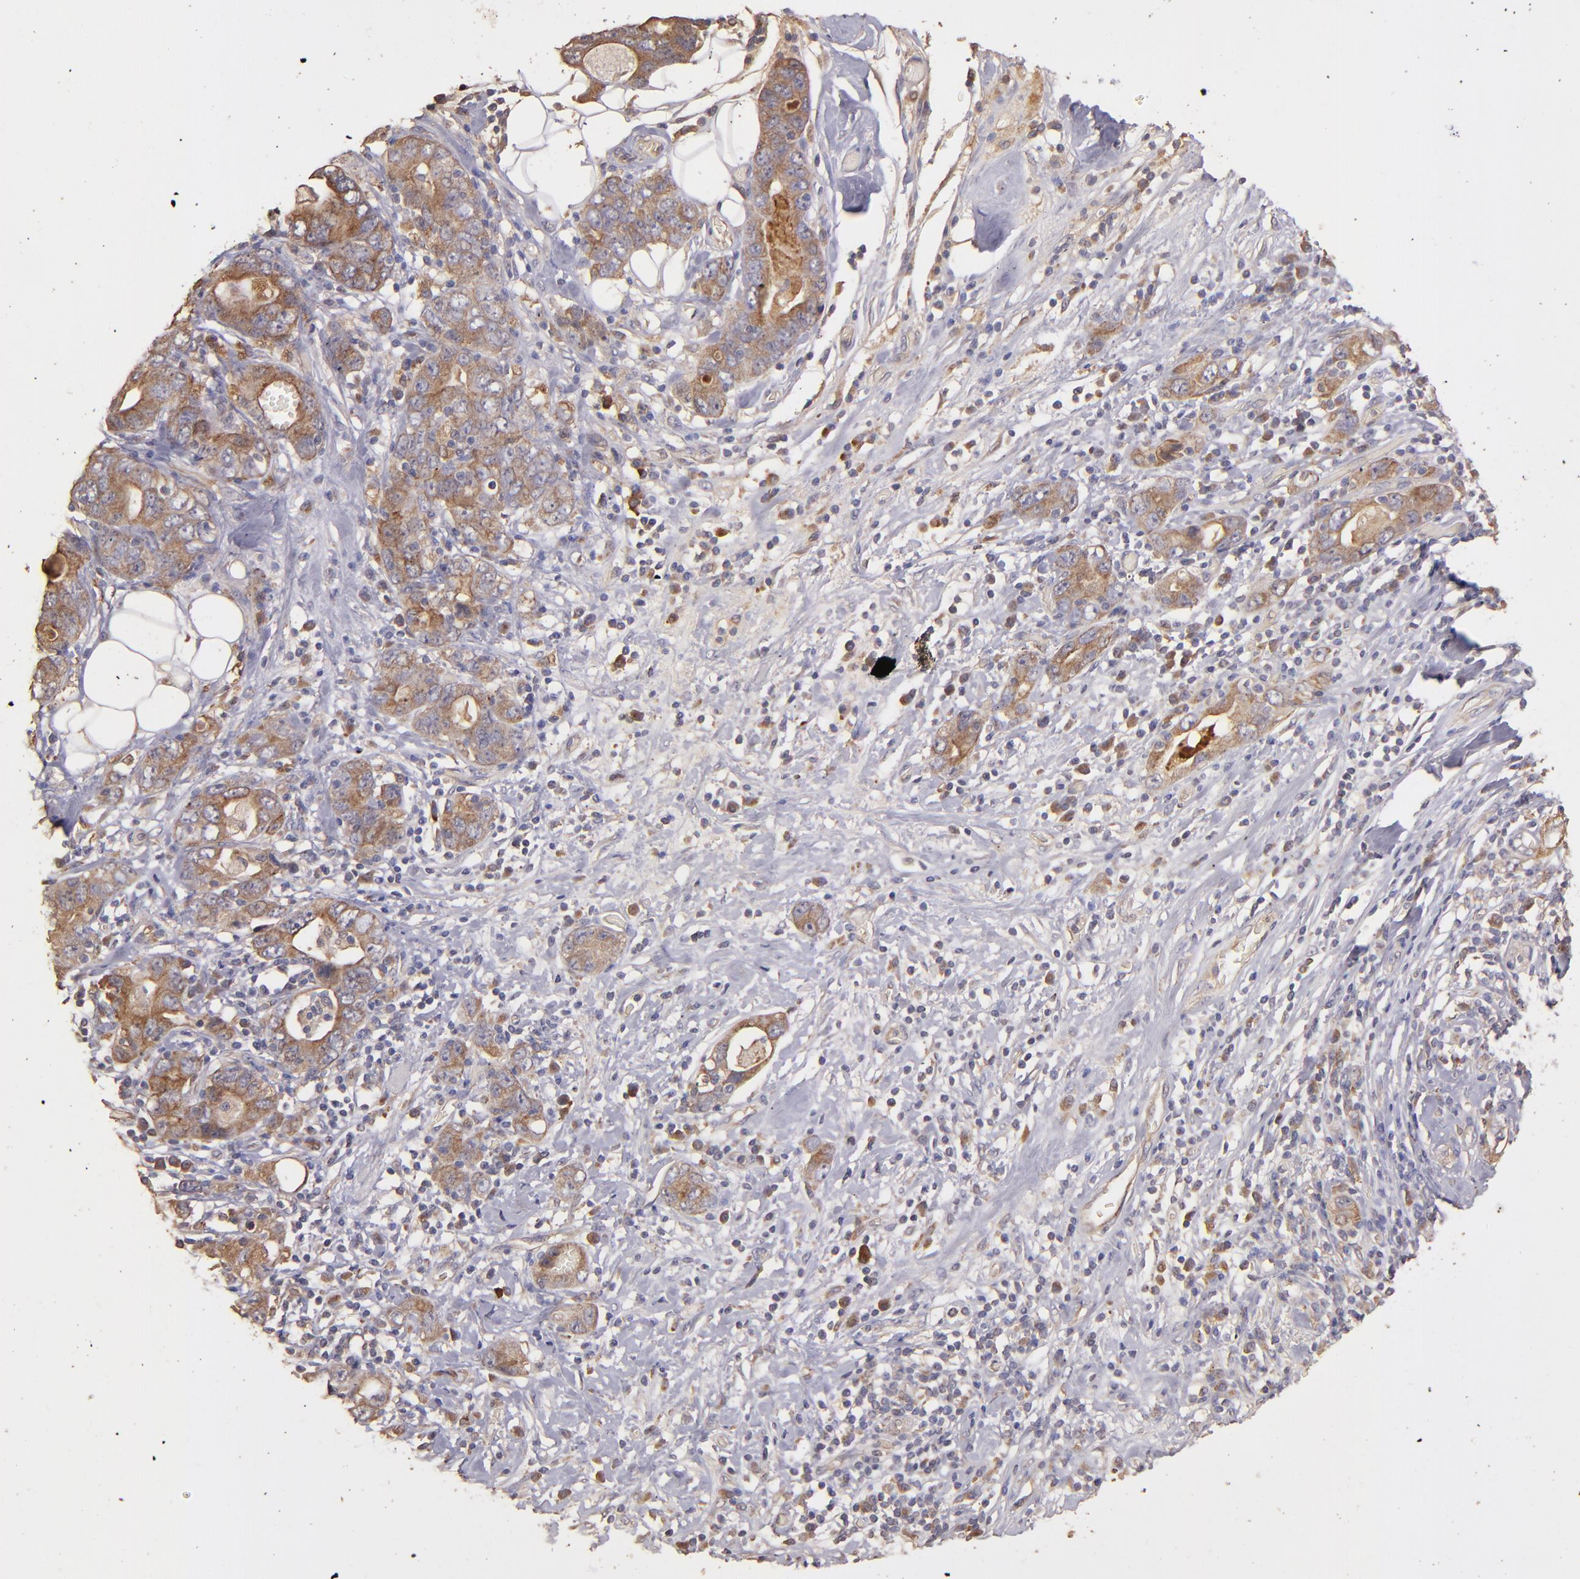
{"staining": {"intensity": "moderate", "quantity": ">75%", "location": "cytoplasmic/membranous"}, "tissue": "stomach cancer", "cell_type": "Tumor cells", "image_type": "cancer", "snomed": [{"axis": "morphology", "description": "Adenocarcinoma, NOS"}, {"axis": "topography", "description": "Stomach, lower"}], "caption": "Moderate cytoplasmic/membranous expression is present in approximately >75% of tumor cells in stomach cancer (adenocarcinoma). (Brightfield microscopy of DAB IHC at high magnification).", "gene": "SRRD", "patient": {"sex": "female", "age": 93}}